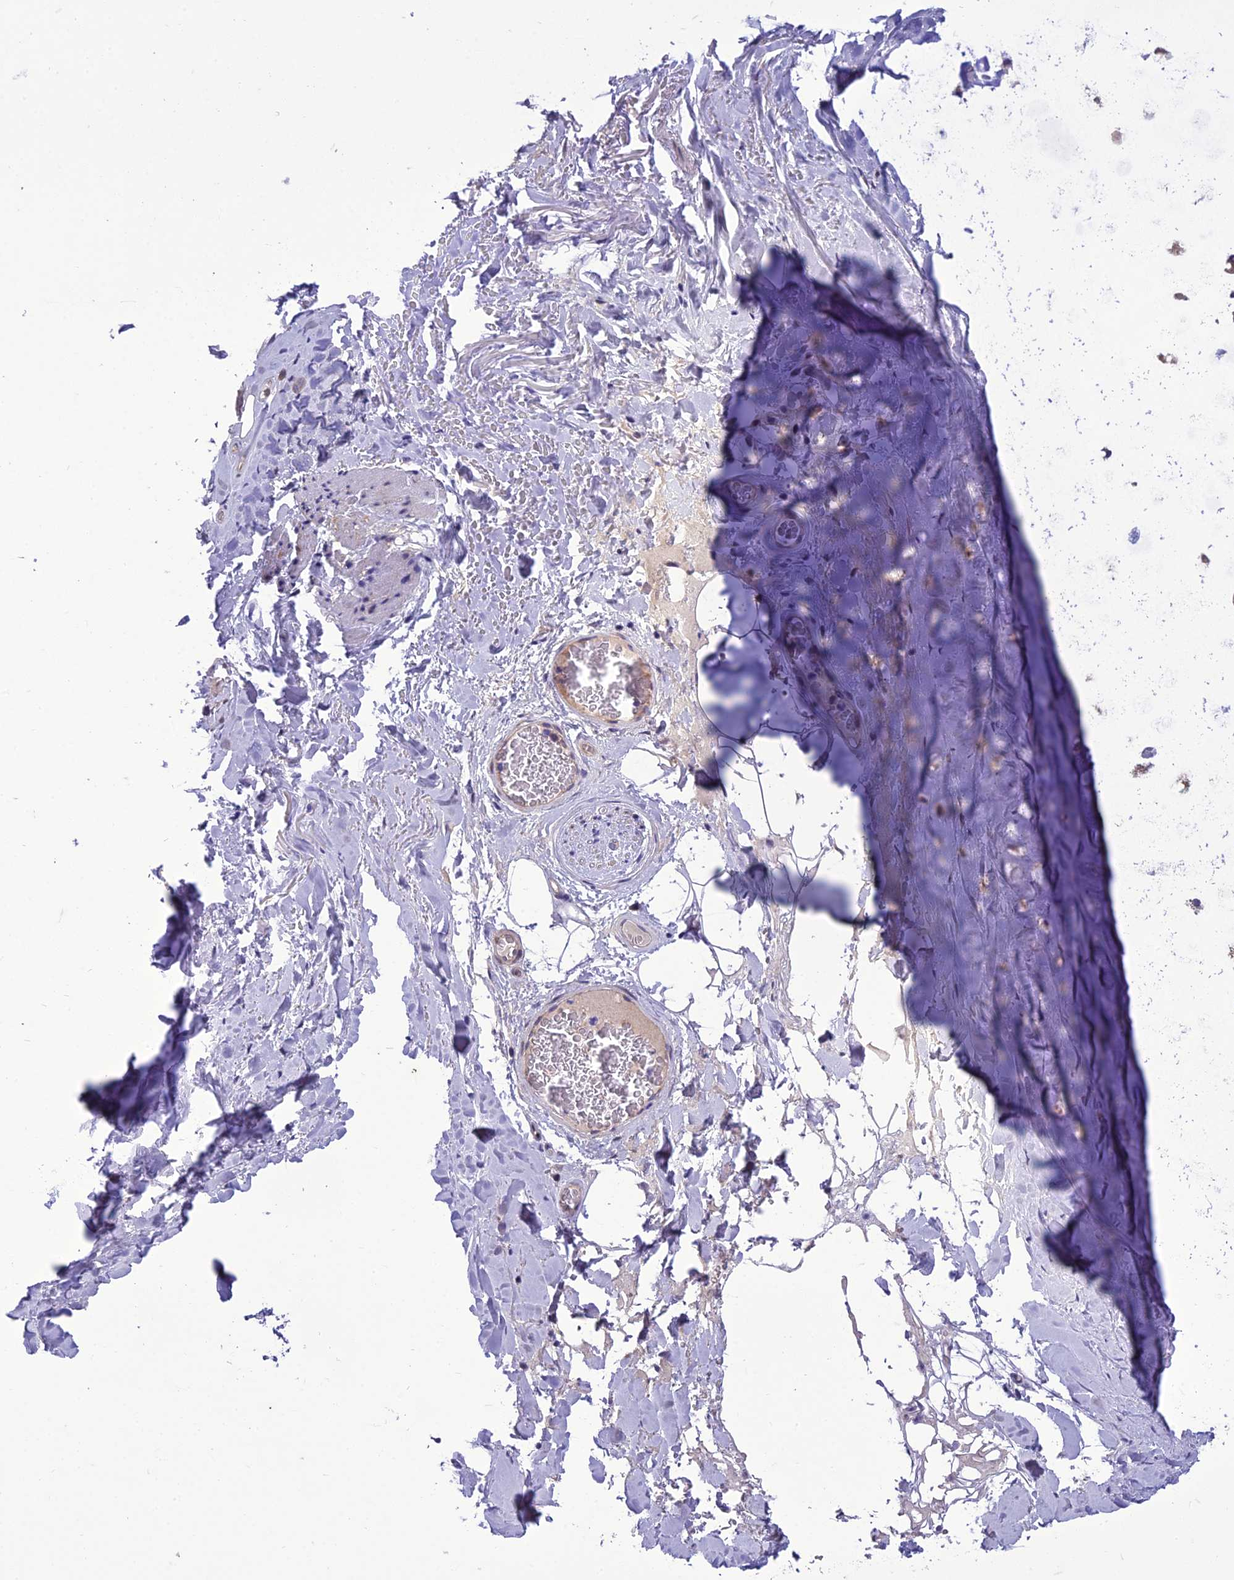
{"staining": {"intensity": "negative", "quantity": "none", "location": "none"}, "tissue": "adipose tissue", "cell_type": "Adipocytes", "image_type": "normal", "snomed": [{"axis": "morphology", "description": "Normal tissue, NOS"}, {"axis": "topography", "description": "Cartilage tissue"}], "caption": "Adipocytes show no significant expression in normal adipose tissue.", "gene": "GAB4", "patient": {"sex": "female", "age": 63}}